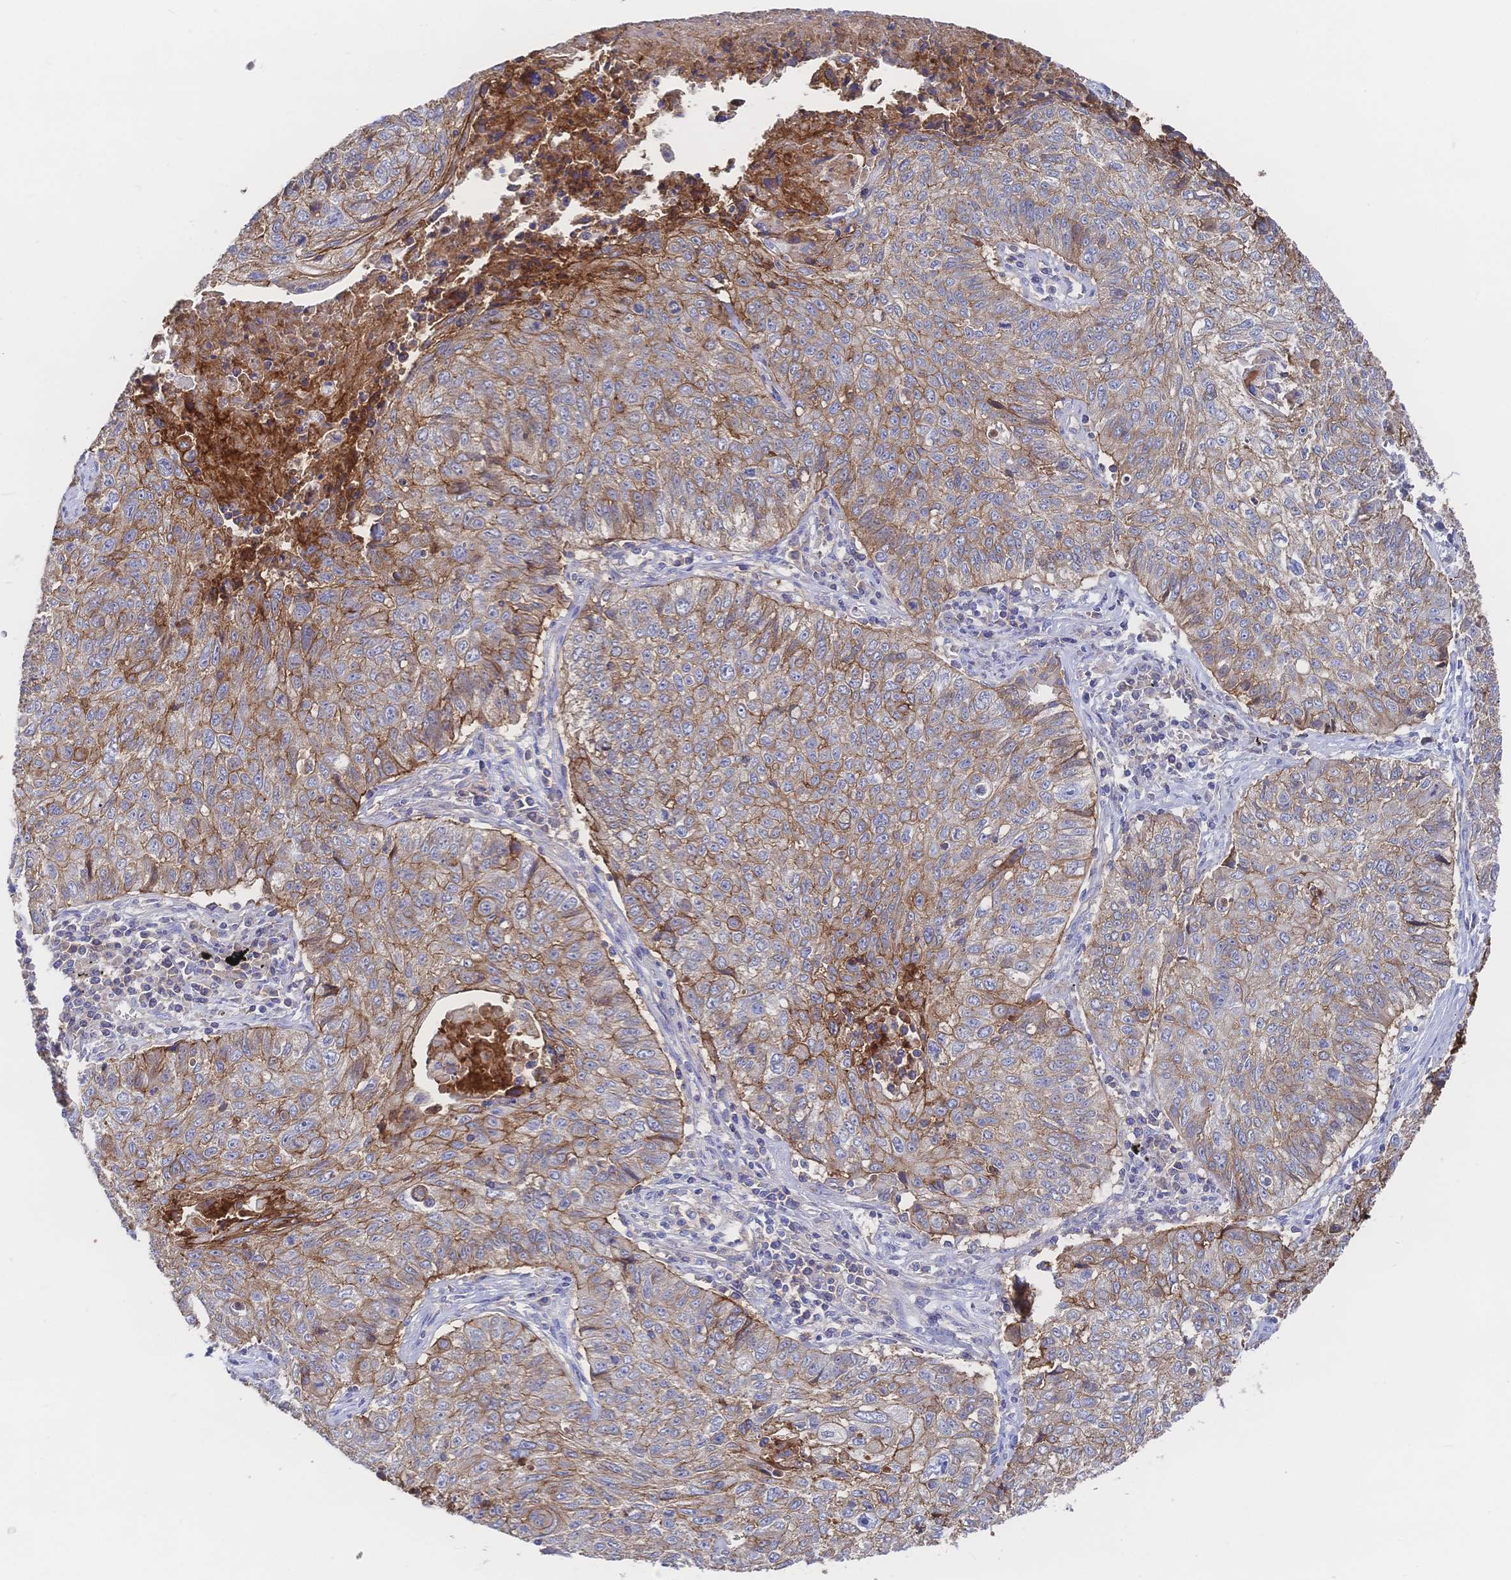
{"staining": {"intensity": "moderate", "quantity": ">75%", "location": "cytoplasmic/membranous"}, "tissue": "lung cancer", "cell_type": "Tumor cells", "image_type": "cancer", "snomed": [{"axis": "morphology", "description": "Normal morphology"}, {"axis": "morphology", "description": "Aneuploidy"}, {"axis": "morphology", "description": "Squamous cell carcinoma, NOS"}, {"axis": "topography", "description": "Lymph node"}, {"axis": "topography", "description": "Lung"}], "caption": "Moderate cytoplasmic/membranous staining is seen in about >75% of tumor cells in aneuploidy (lung).", "gene": "F11R", "patient": {"sex": "female", "age": 76}}